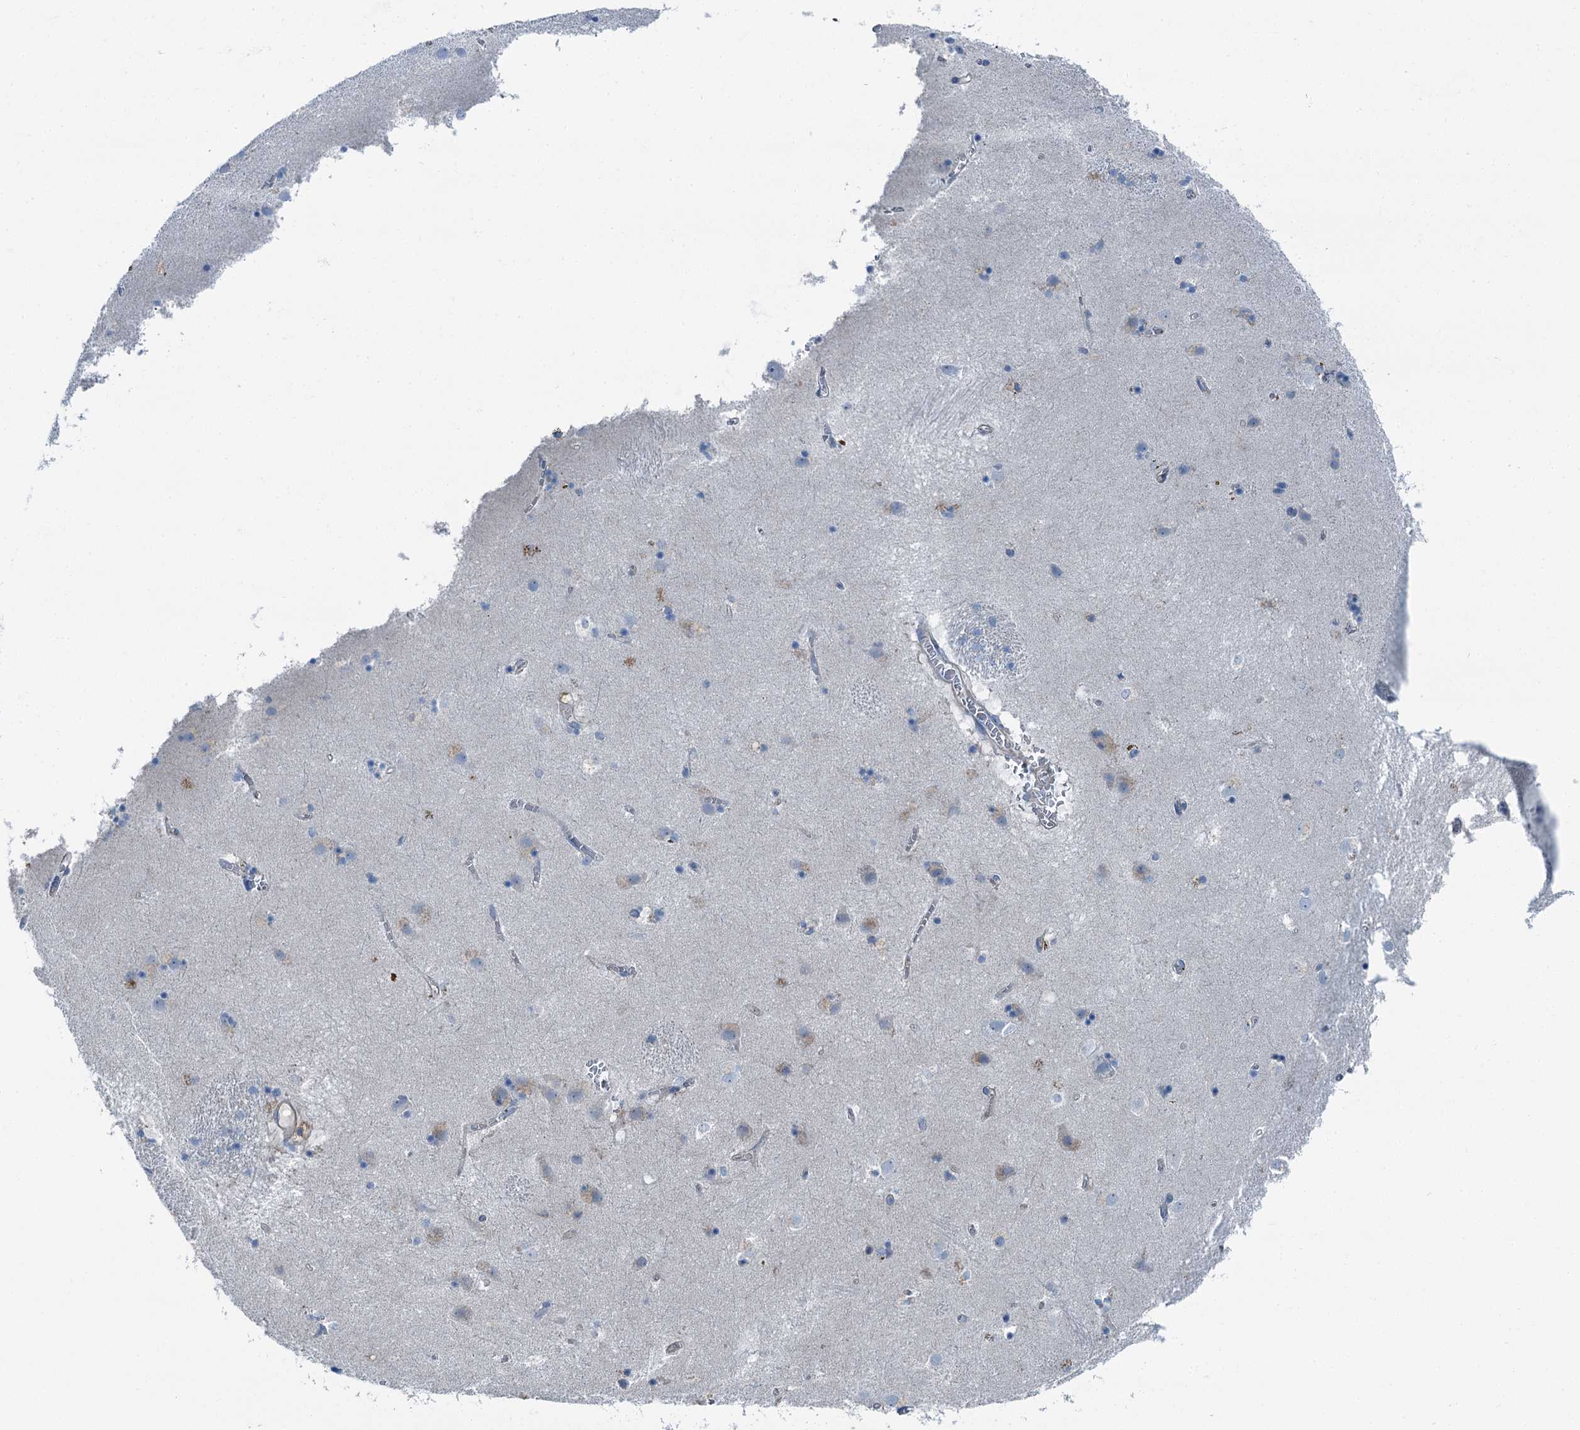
{"staining": {"intensity": "negative", "quantity": "none", "location": "none"}, "tissue": "caudate", "cell_type": "Glial cells", "image_type": "normal", "snomed": [{"axis": "morphology", "description": "Normal tissue, NOS"}, {"axis": "topography", "description": "Lateral ventricle wall"}], "caption": "DAB immunohistochemical staining of benign human caudate reveals no significant staining in glial cells. (DAB (3,3'-diaminobenzidine) immunohistochemistry (IHC) visualized using brightfield microscopy, high magnification).", "gene": "AXL", "patient": {"sex": "male", "age": 70}}